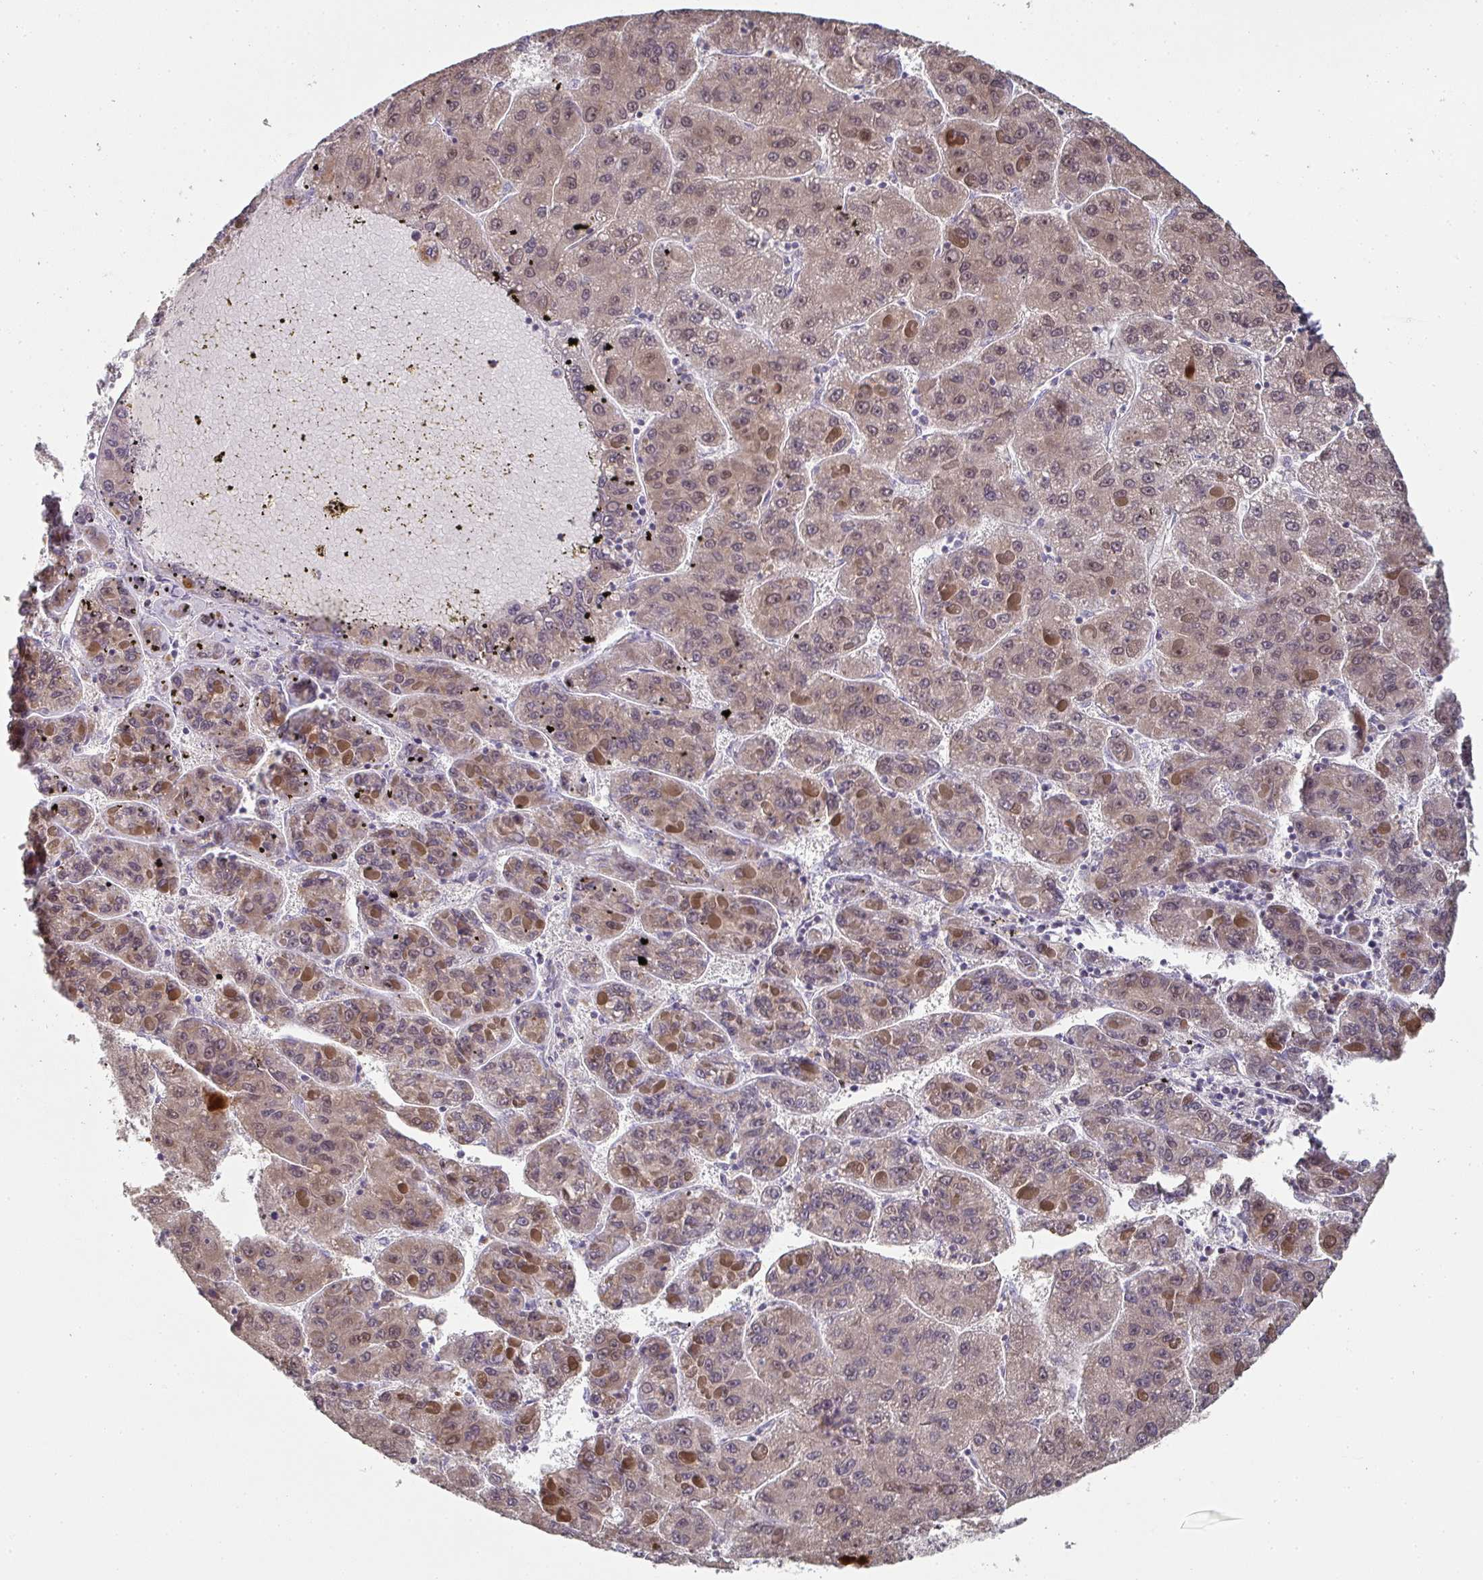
{"staining": {"intensity": "weak", "quantity": ">75%", "location": "cytoplasmic/membranous,nuclear"}, "tissue": "liver cancer", "cell_type": "Tumor cells", "image_type": "cancer", "snomed": [{"axis": "morphology", "description": "Carcinoma, Hepatocellular, NOS"}, {"axis": "topography", "description": "Liver"}], "caption": "Human liver hepatocellular carcinoma stained with a protein marker demonstrates weak staining in tumor cells.", "gene": "A1CF", "patient": {"sex": "female", "age": 82}}